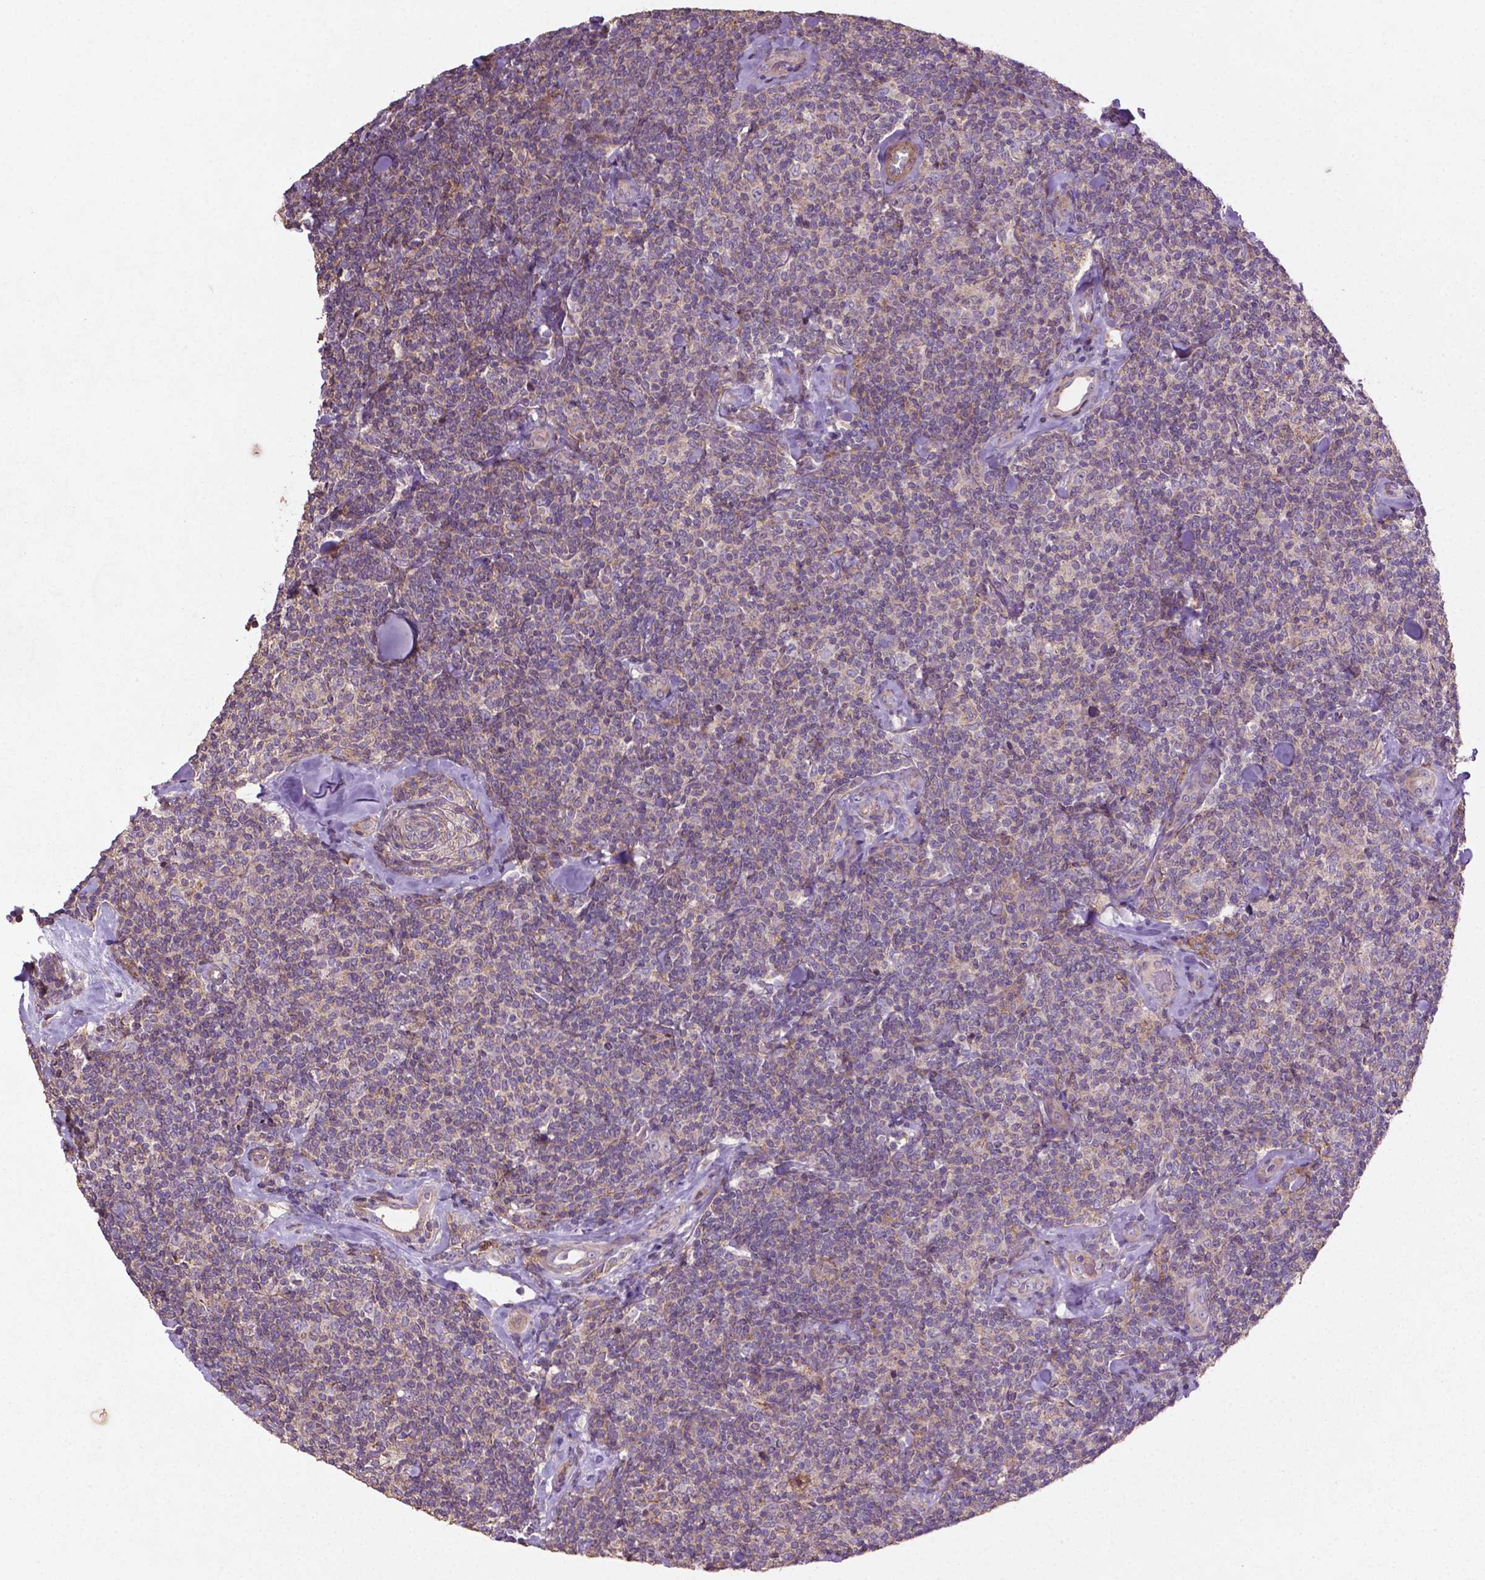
{"staining": {"intensity": "negative", "quantity": "none", "location": "none"}, "tissue": "lymphoma", "cell_type": "Tumor cells", "image_type": "cancer", "snomed": [{"axis": "morphology", "description": "Malignant lymphoma, non-Hodgkin's type, Low grade"}, {"axis": "topography", "description": "Lymph node"}], "caption": "Photomicrograph shows no protein positivity in tumor cells of malignant lymphoma, non-Hodgkin's type (low-grade) tissue. (Brightfield microscopy of DAB (3,3'-diaminobenzidine) immunohistochemistry at high magnification).", "gene": "BMP4", "patient": {"sex": "female", "age": 56}}